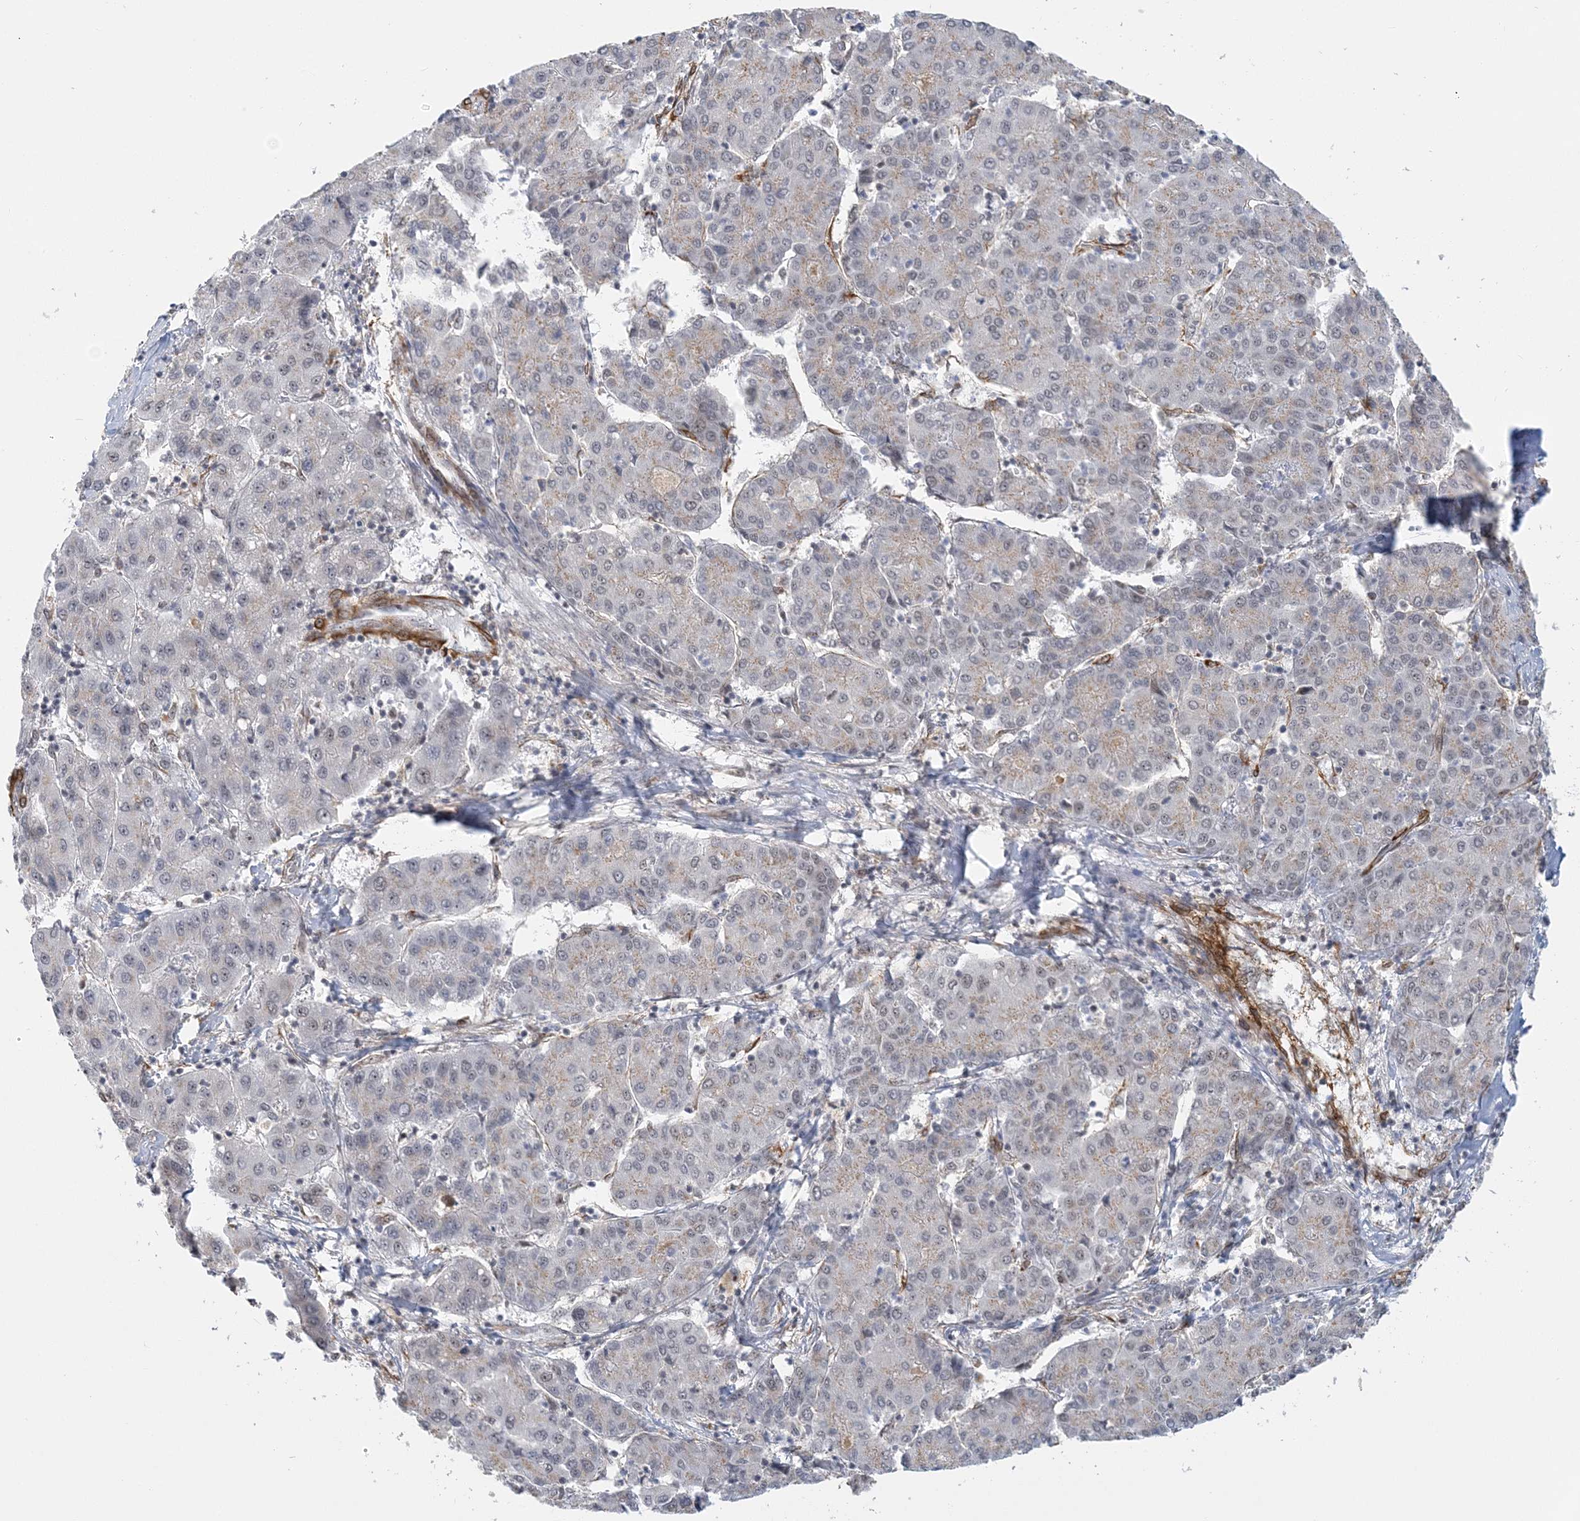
{"staining": {"intensity": "negative", "quantity": "none", "location": "none"}, "tissue": "liver cancer", "cell_type": "Tumor cells", "image_type": "cancer", "snomed": [{"axis": "morphology", "description": "Carcinoma, Hepatocellular, NOS"}, {"axis": "topography", "description": "Liver"}], "caption": "Immunohistochemistry (IHC) photomicrograph of neoplastic tissue: liver cancer stained with DAB exhibits no significant protein staining in tumor cells.", "gene": "PLRG1", "patient": {"sex": "male", "age": 65}}